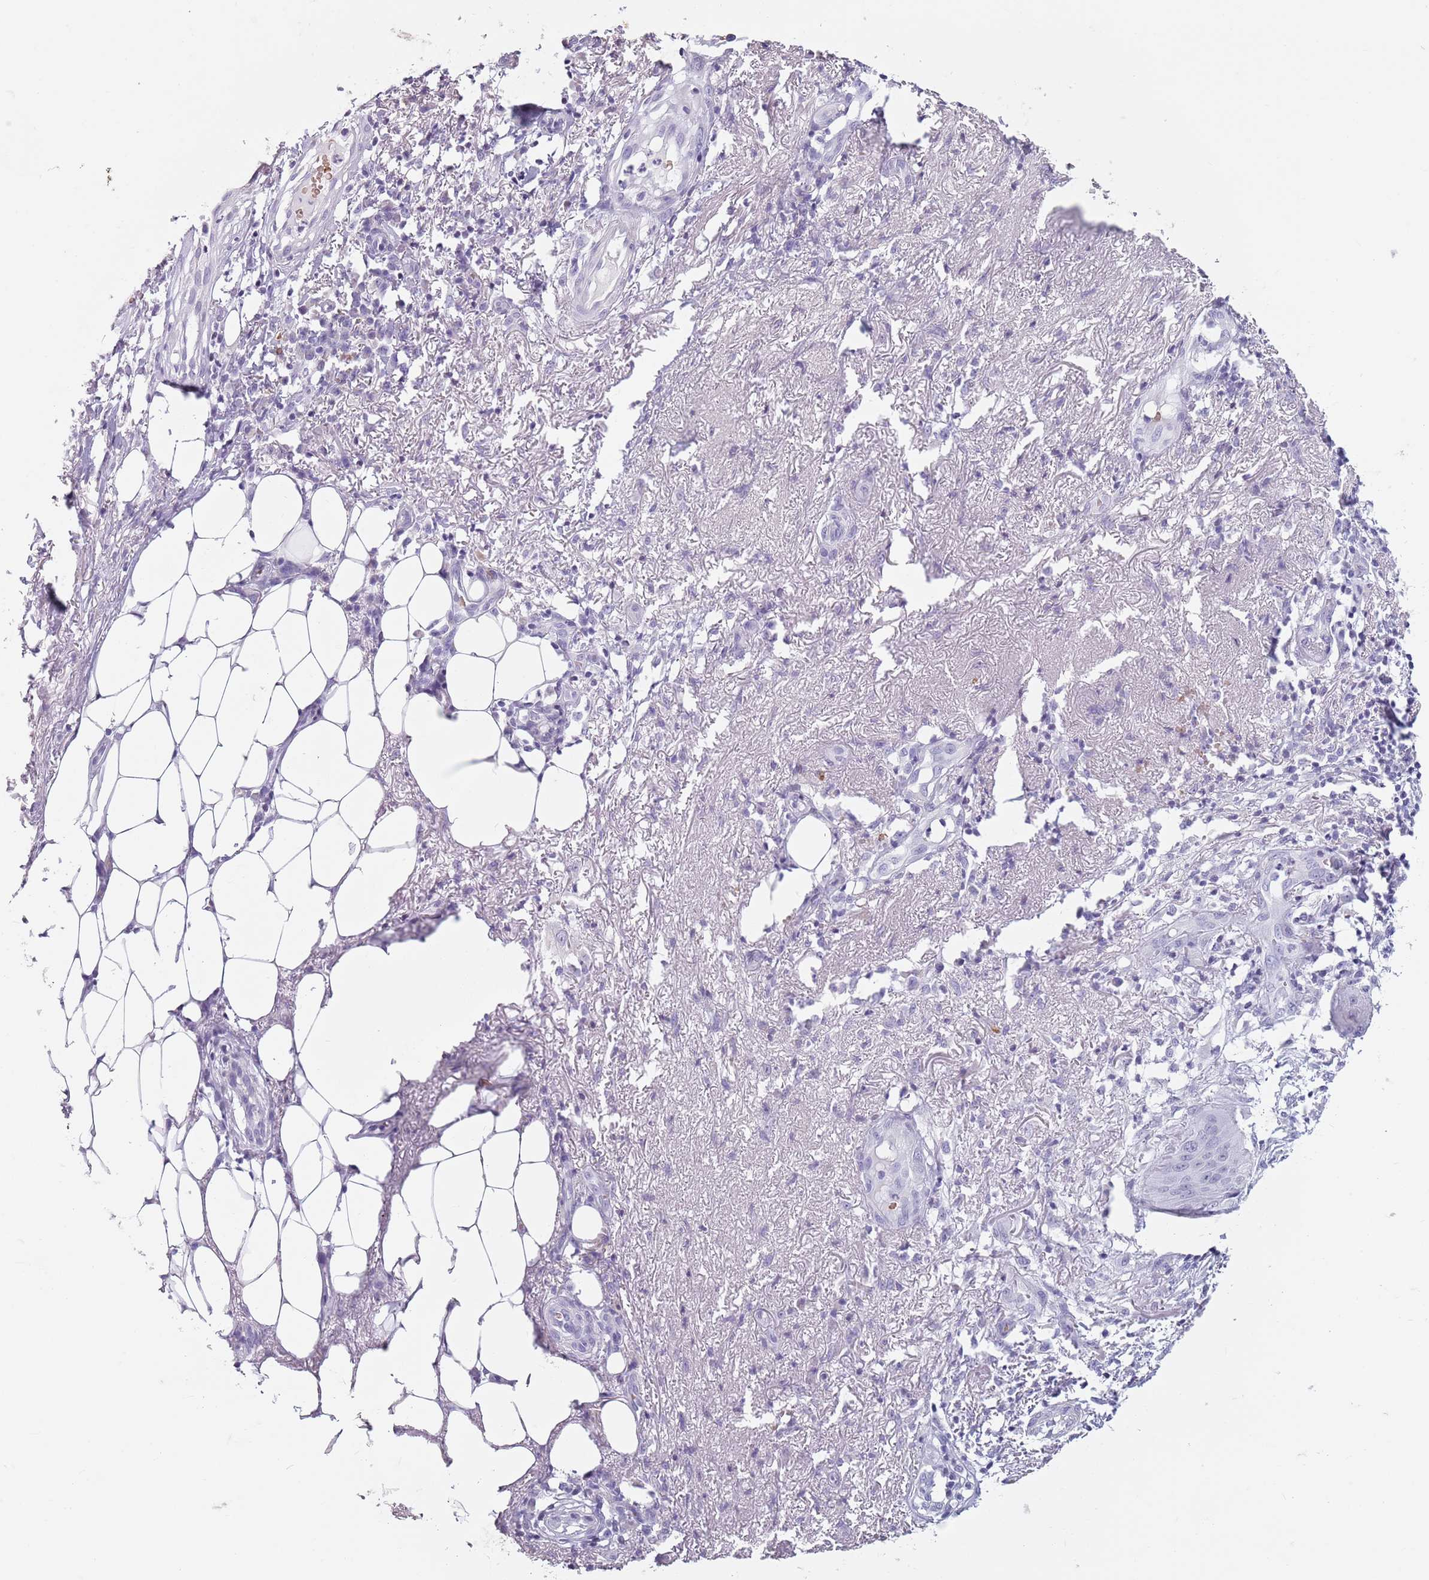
{"staining": {"intensity": "negative", "quantity": "none", "location": "none"}, "tissue": "skin cancer", "cell_type": "Tumor cells", "image_type": "cancer", "snomed": [{"axis": "morphology", "description": "Squamous cell carcinoma, NOS"}, {"axis": "topography", "description": "Skin"}], "caption": "This is an immunohistochemistry micrograph of human skin cancer. There is no staining in tumor cells.", "gene": "SPESP1", "patient": {"sex": "male", "age": 70}}